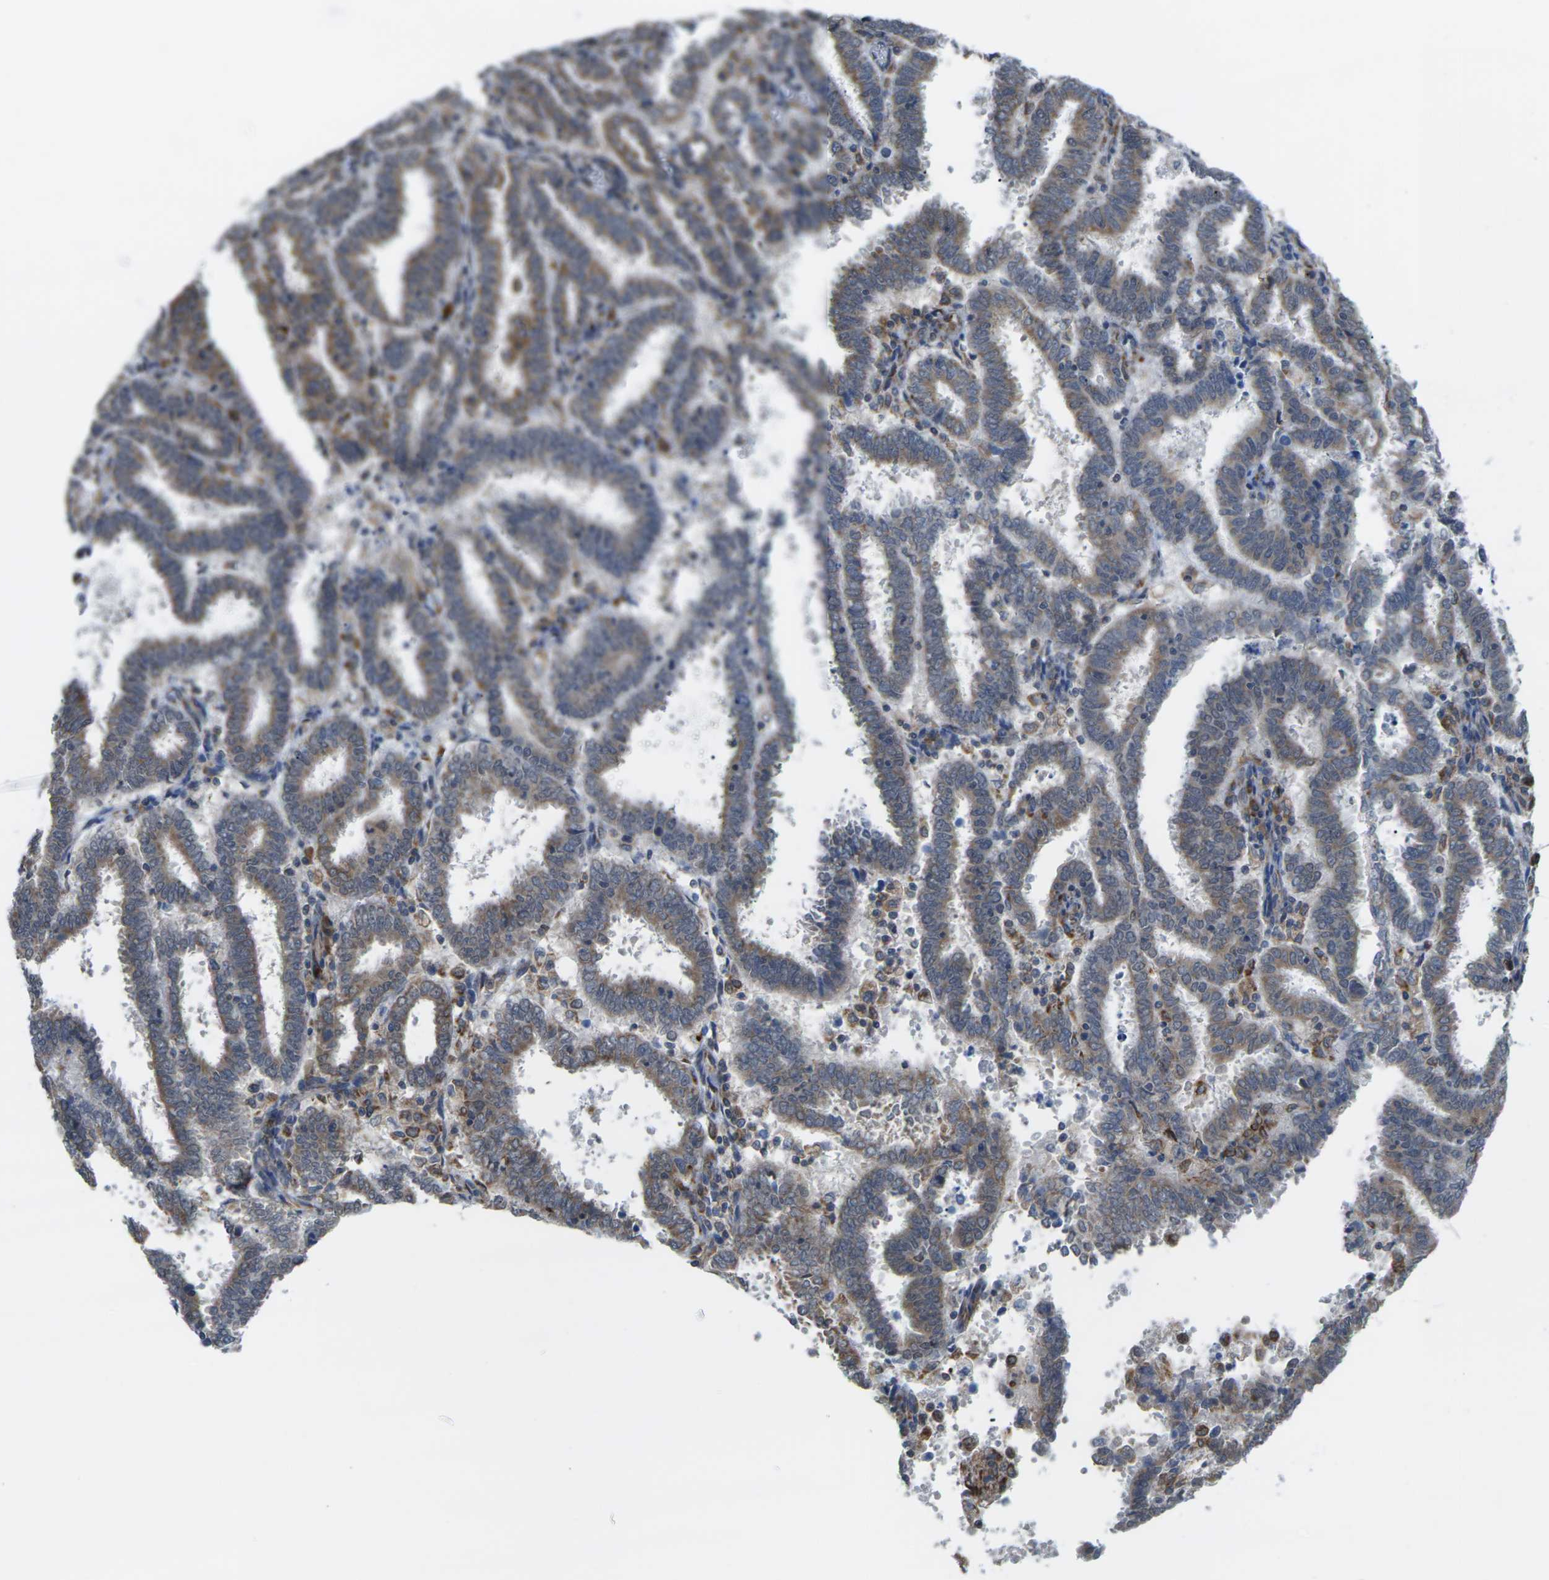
{"staining": {"intensity": "strong", "quantity": "25%-75%", "location": "cytoplasmic/membranous"}, "tissue": "endometrial cancer", "cell_type": "Tumor cells", "image_type": "cancer", "snomed": [{"axis": "morphology", "description": "Adenocarcinoma, NOS"}, {"axis": "topography", "description": "Uterus"}], "caption": "Approximately 25%-75% of tumor cells in human endometrial adenocarcinoma display strong cytoplasmic/membranous protein staining as visualized by brown immunohistochemical staining.", "gene": "PDZK1IP1", "patient": {"sex": "female", "age": 83}}